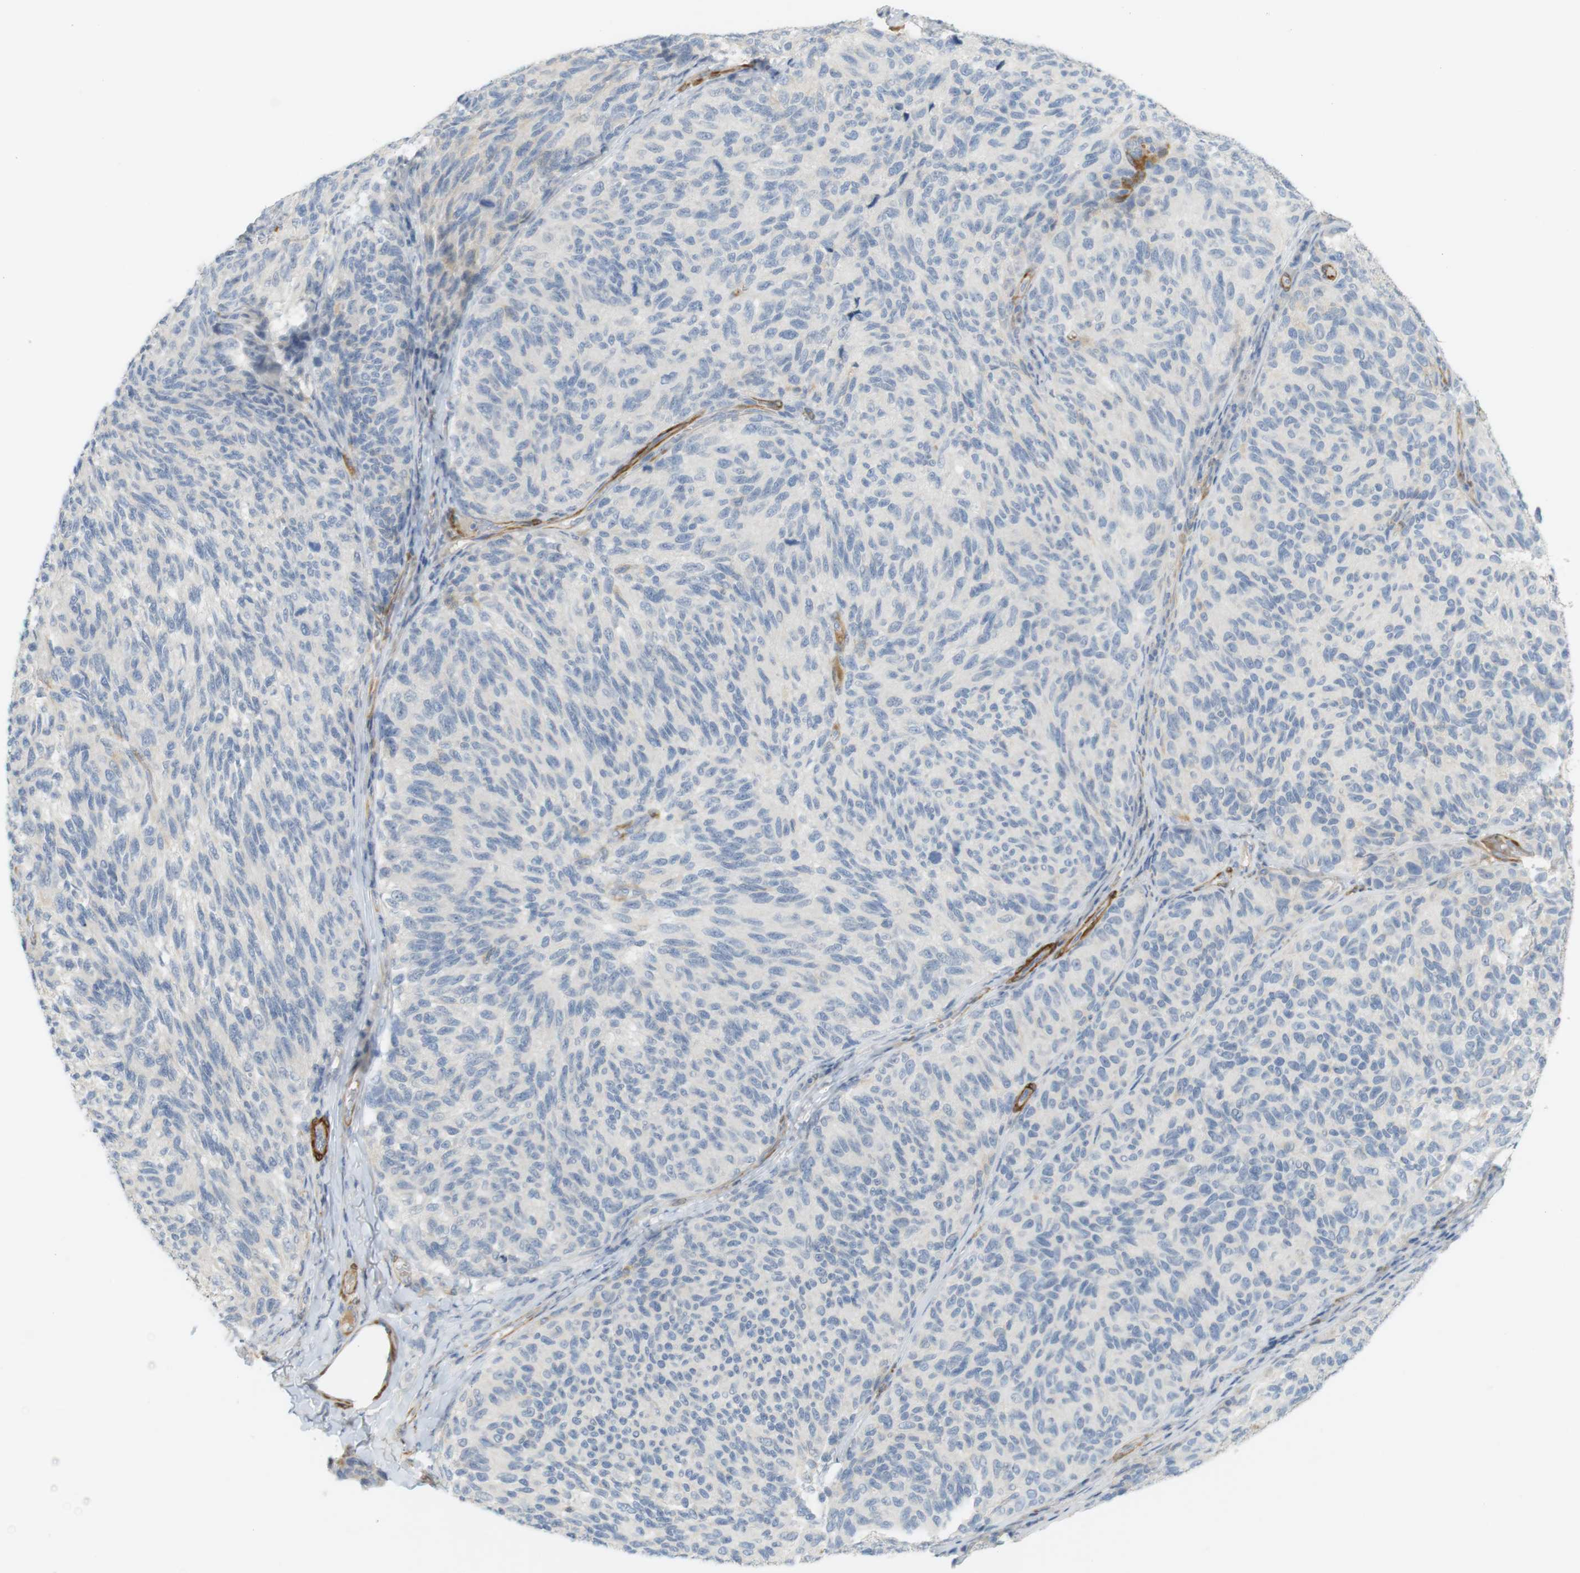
{"staining": {"intensity": "negative", "quantity": "none", "location": "none"}, "tissue": "melanoma", "cell_type": "Tumor cells", "image_type": "cancer", "snomed": [{"axis": "morphology", "description": "Malignant melanoma, NOS"}, {"axis": "topography", "description": "Skin"}], "caption": "Immunohistochemical staining of human melanoma reveals no significant staining in tumor cells.", "gene": "PDE3A", "patient": {"sex": "female", "age": 73}}